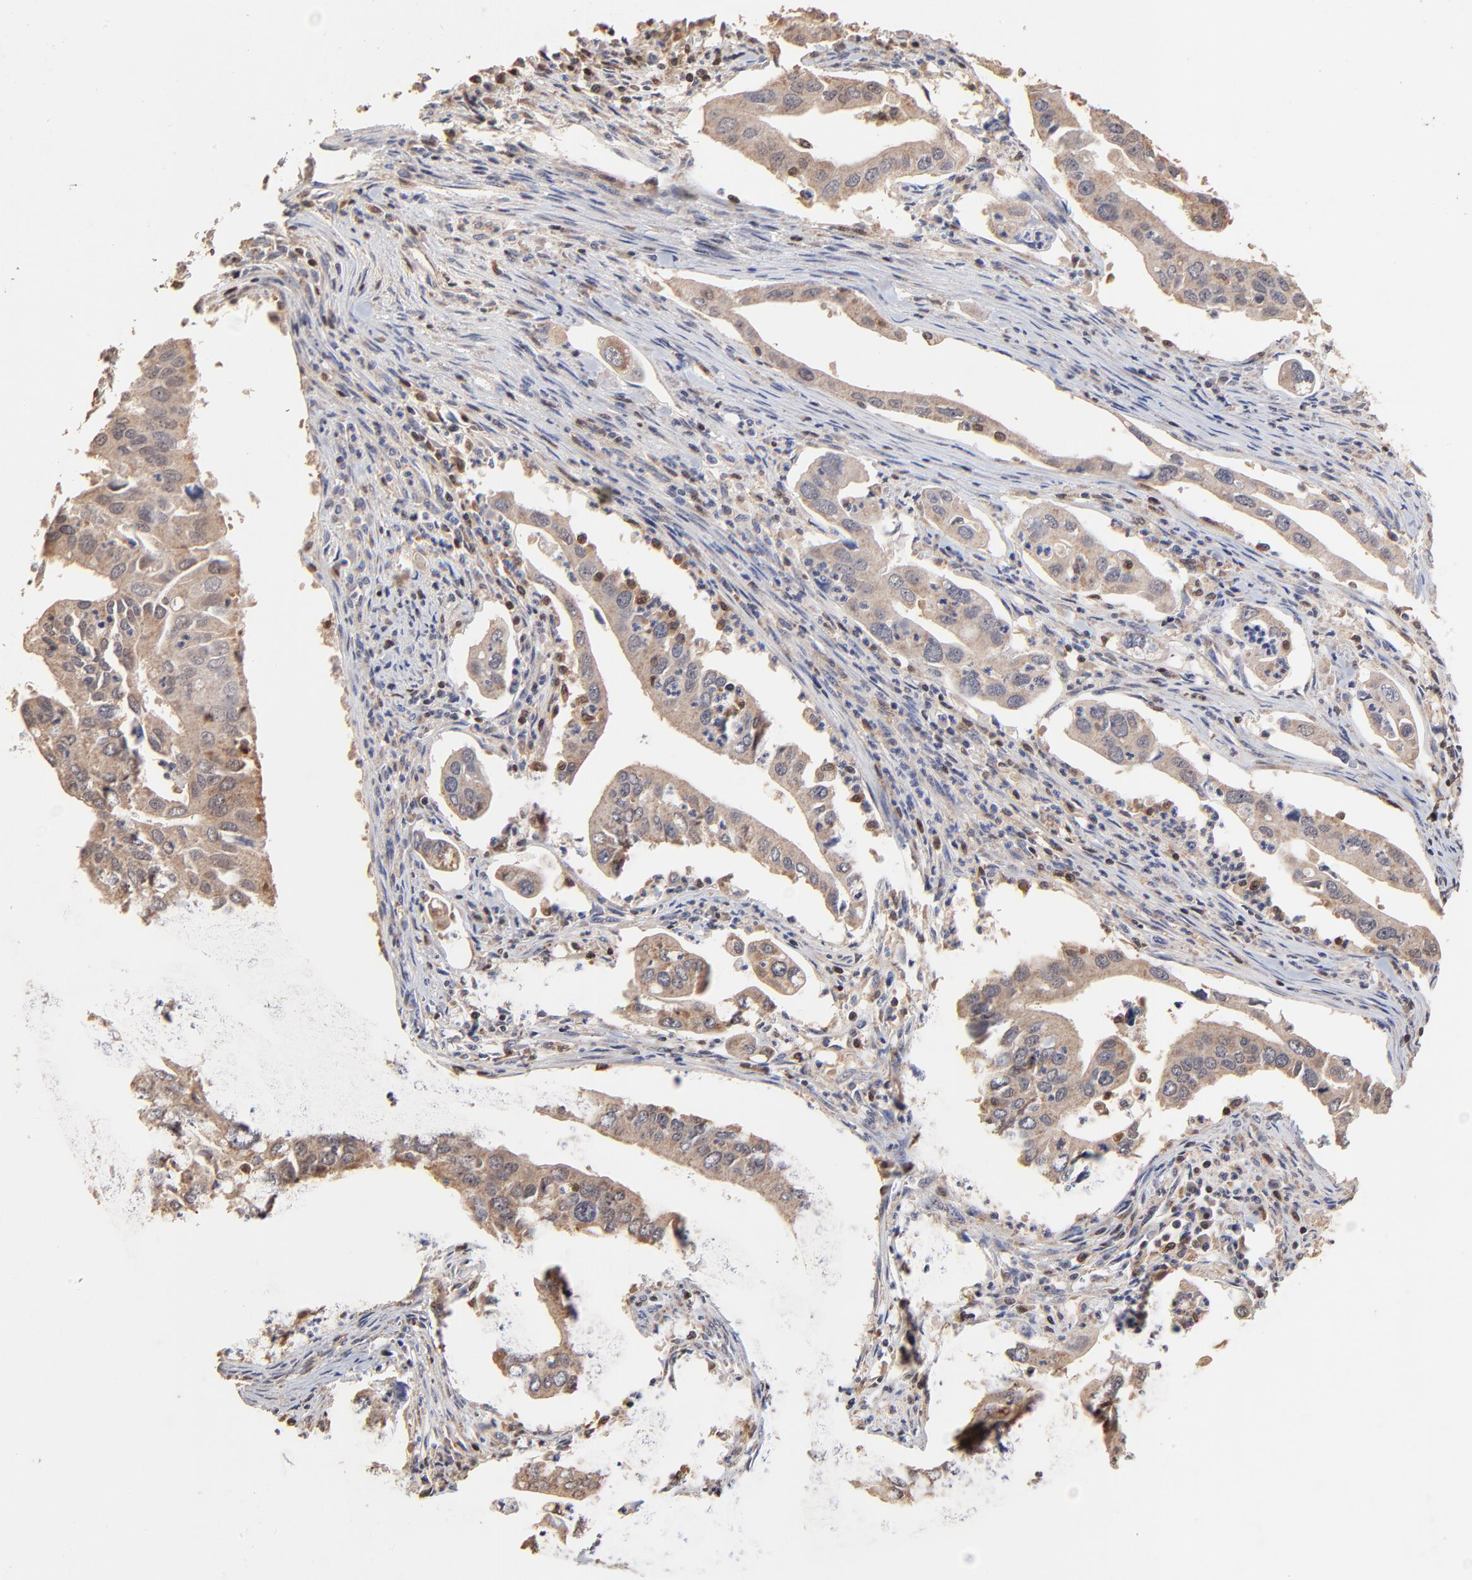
{"staining": {"intensity": "weak", "quantity": ">75%", "location": "cytoplasmic/membranous"}, "tissue": "lung cancer", "cell_type": "Tumor cells", "image_type": "cancer", "snomed": [{"axis": "morphology", "description": "Adenocarcinoma, NOS"}, {"axis": "topography", "description": "Lung"}], "caption": "This photomicrograph reveals lung adenocarcinoma stained with IHC to label a protein in brown. The cytoplasmic/membranous of tumor cells show weak positivity for the protein. Nuclei are counter-stained blue.", "gene": "CASP1", "patient": {"sex": "male", "age": 48}}